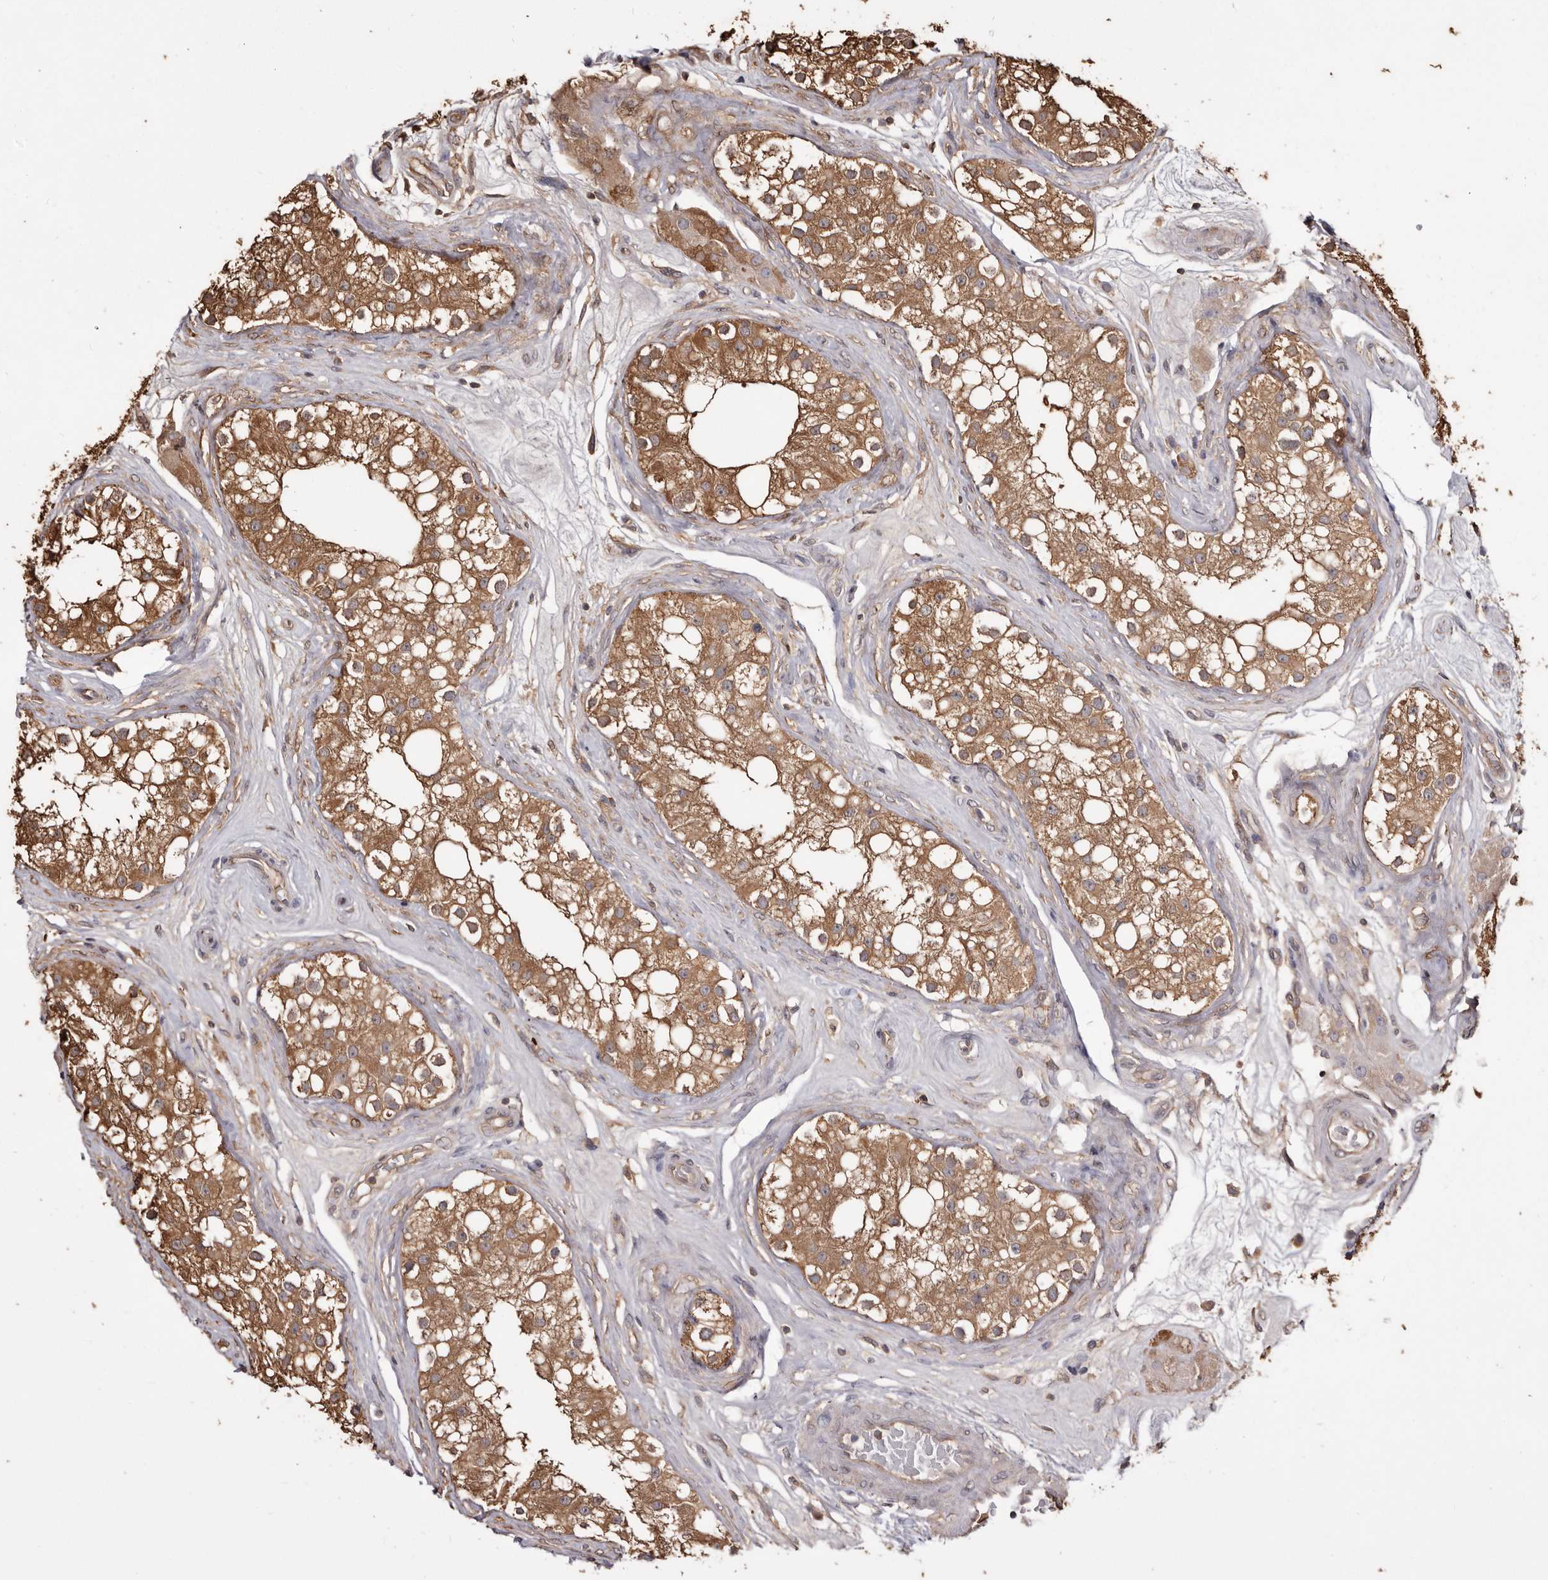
{"staining": {"intensity": "moderate", "quantity": ">75%", "location": "cytoplasmic/membranous"}, "tissue": "testis", "cell_type": "Cells in seminiferous ducts", "image_type": "normal", "snomed": [{"axis": "morphology", "description": "Normal tissue, NOS"}, {"axis": "topography", "description": "Testis"}], "caption": "IHC (DAB) staining of normal human testis displays moderate cytoplasmic/membranous protein positivity in about >75% of cells in seminiferous ducts.", "gene": "PKM", "patient": {"sex": "male", "age": 84}}